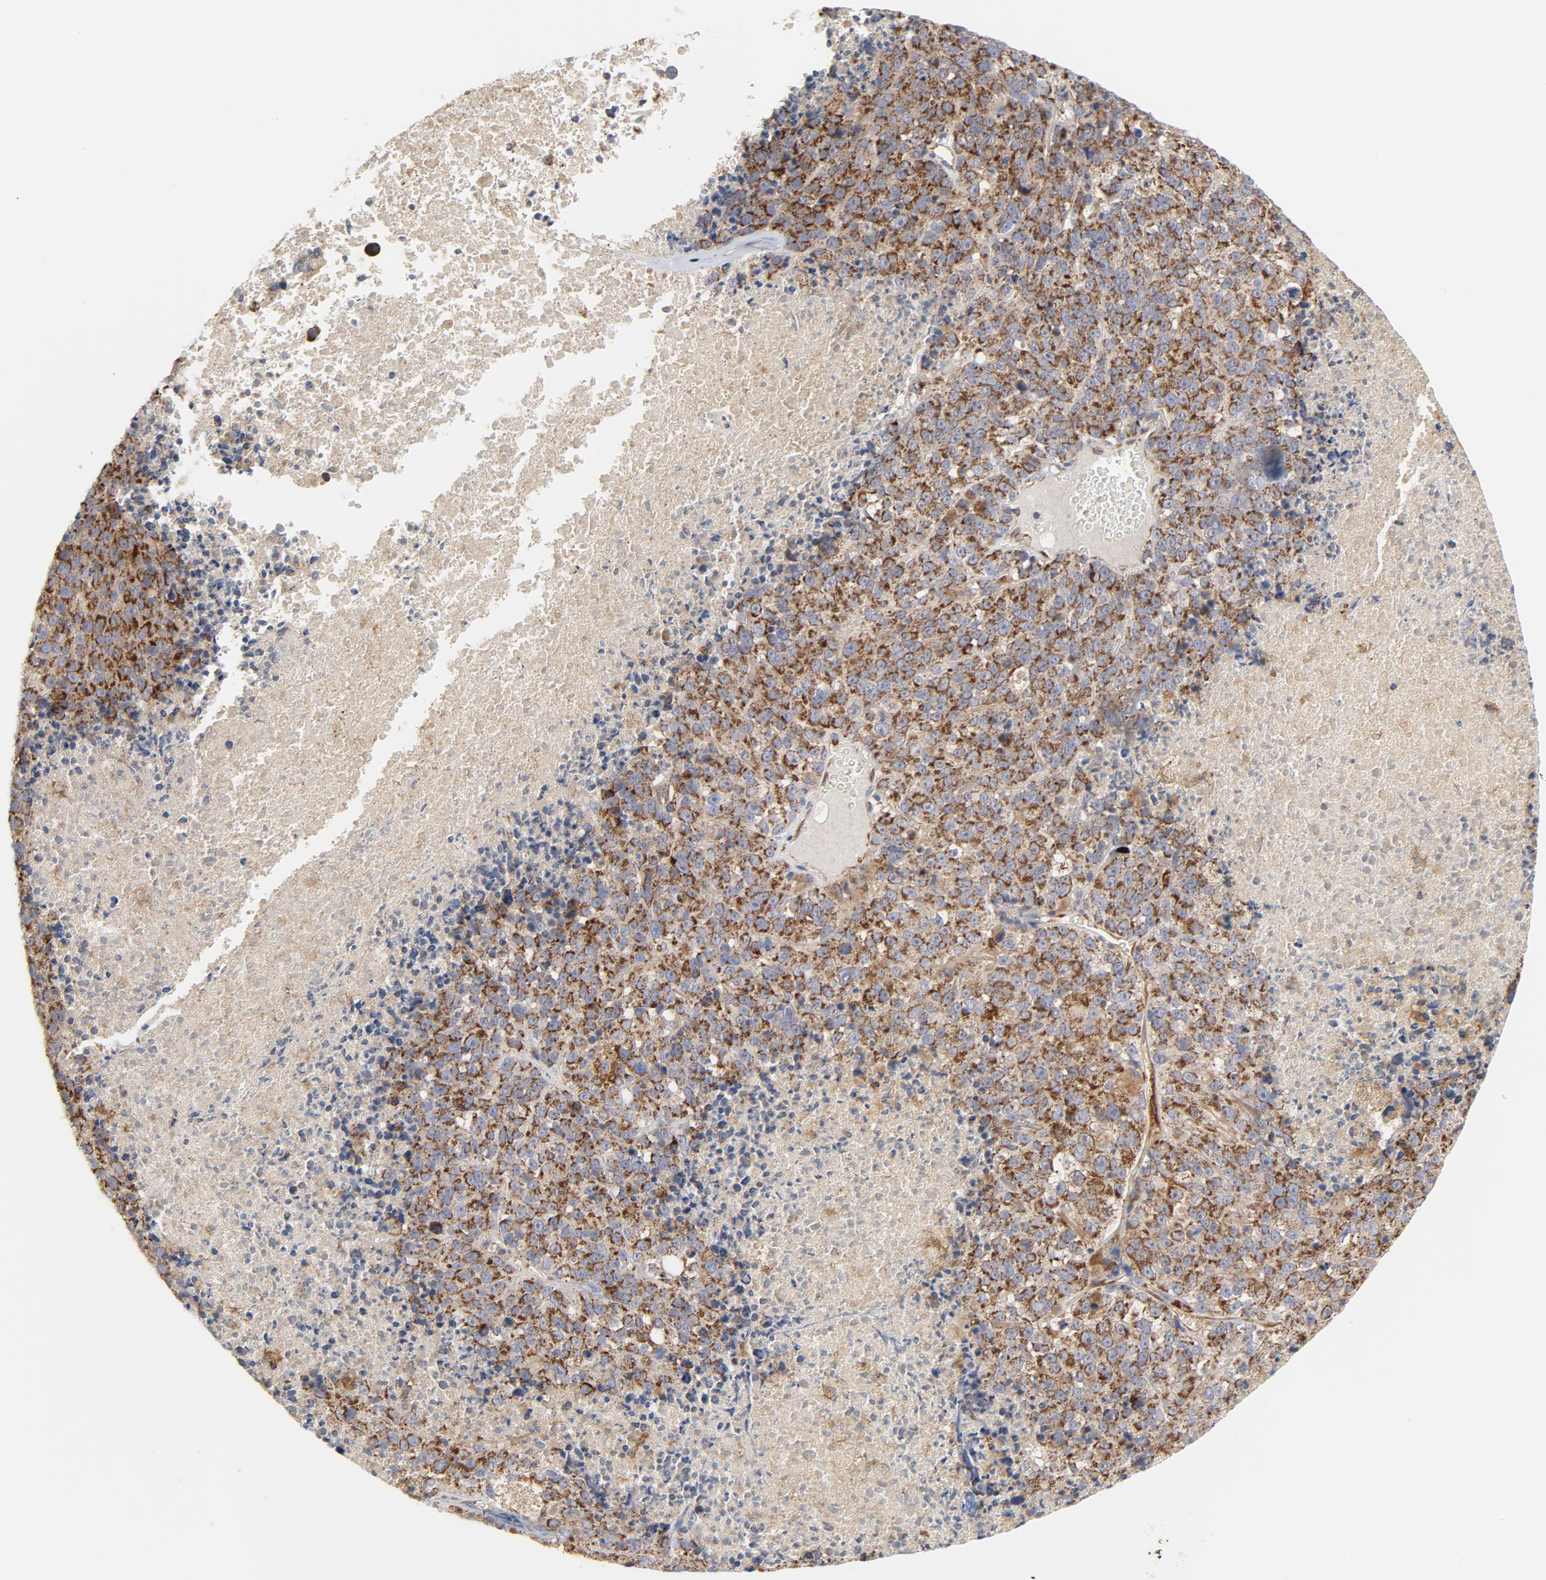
{"staining": {"intensity": "strong", "quantity": ">75%", "location": "cytoplasmic/membranous"}, "tissue": "melanoma", "cell_type": "Tumor cells", "image_type": "cancer", "snomed": [{"axis": "morphology", "description": "Malignant melanoma, Metastatic site"}, {"axis": "topography", "description": "Cerebral cortex"}], "caption": "This micrograph demonstrates immunohistochemistry (IHC) staining of human melanoma, with high strong cytoplasmic/membranous positivity in approximately >75% of tumor cells.", "gene": "RAPGEF4", "patient": {"sex": "female", "age": 52}}